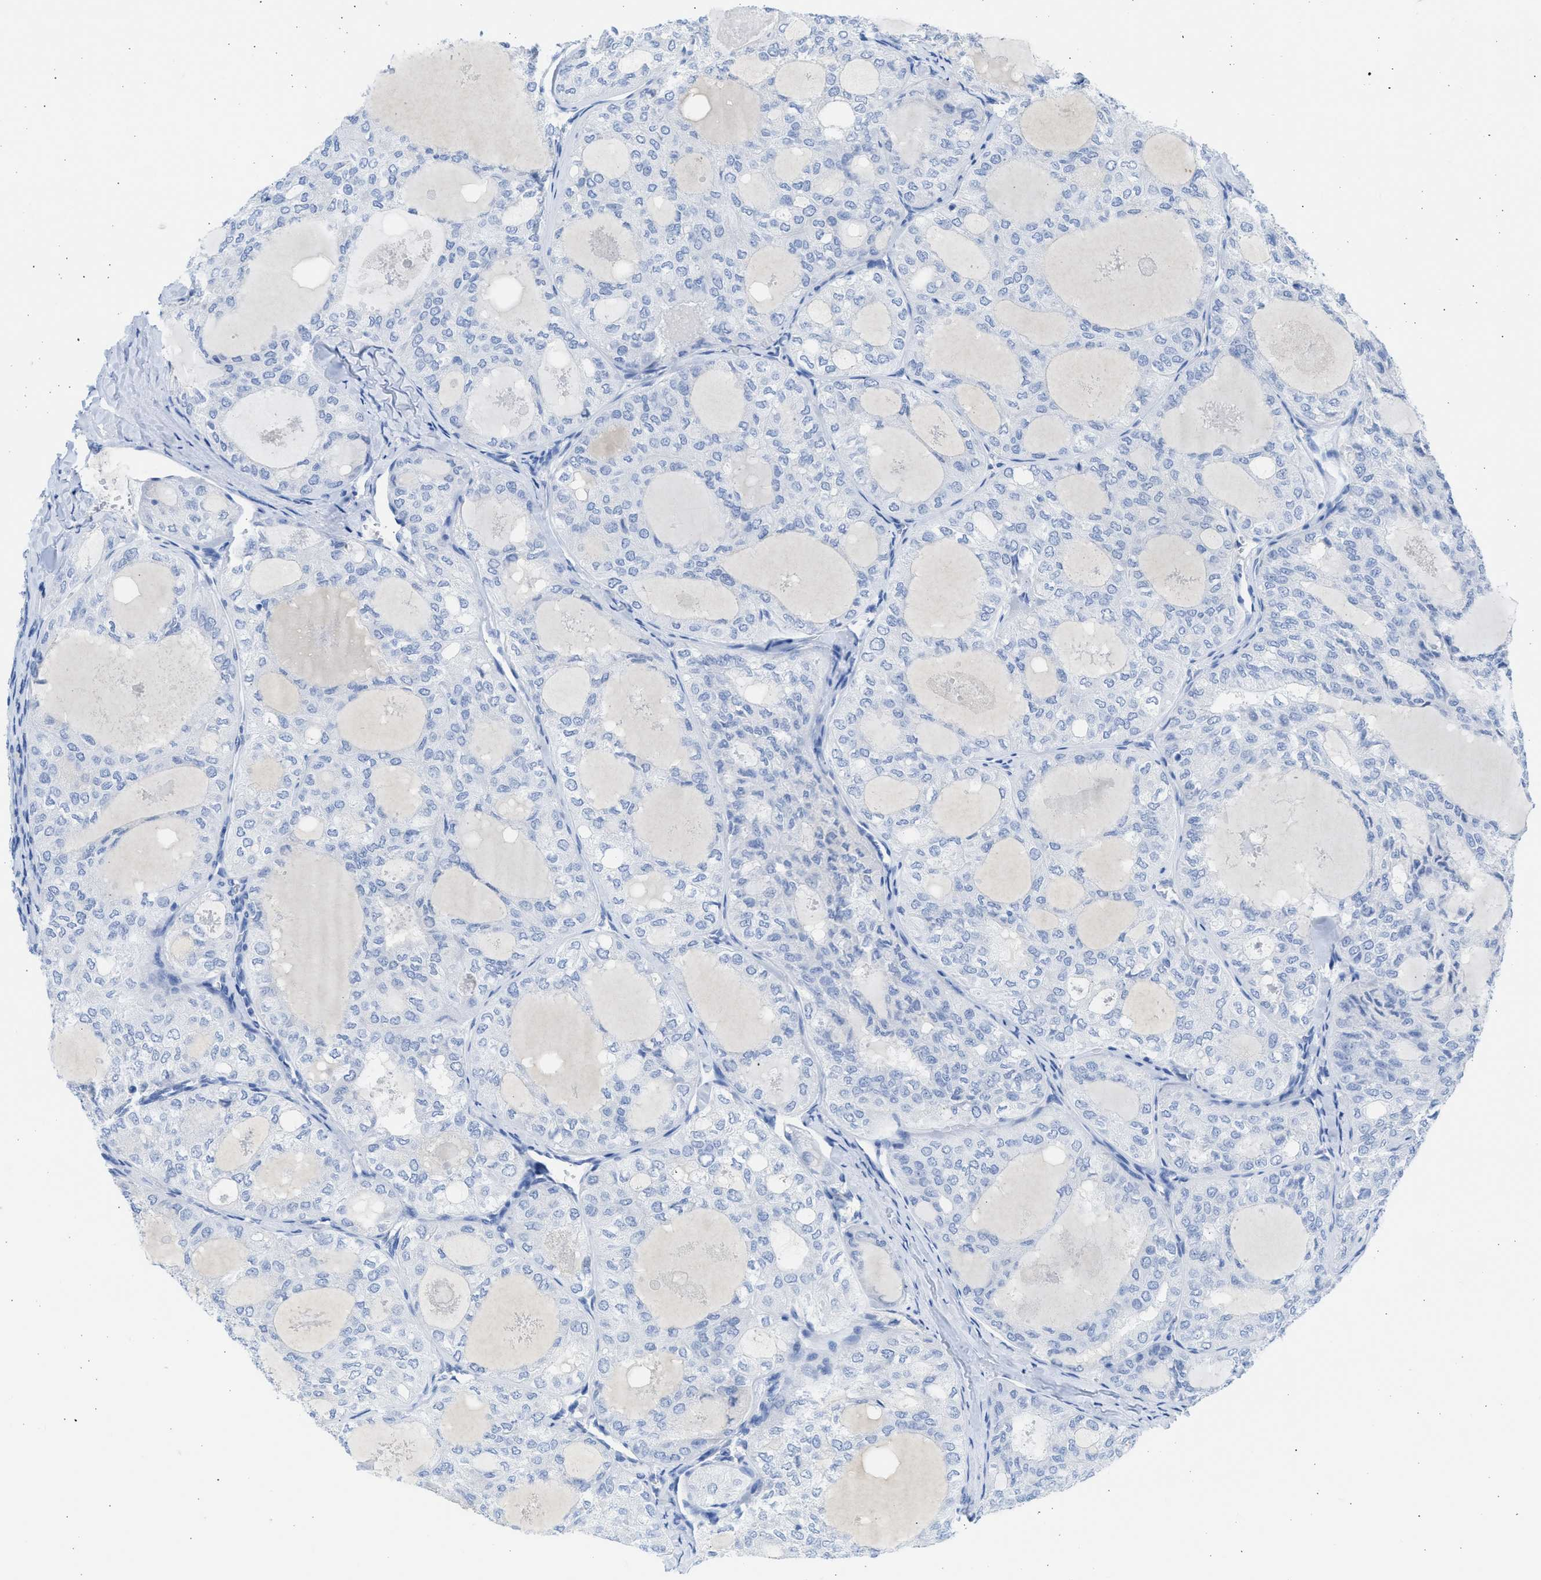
{"staining": {"intensity": "negative", "quantity": "none", "location": "none"}, "tissue": "thyroid cancer", "cell_type": "Tumor cells", "image_type": "cancer", "snomed": [{"axis": "morphology", "description": "Follicular adenoma carcinoma, NOS"}, {"axis": "topography", "description": "Thyroid gland"}], "caption": "A photomicrograph of human follicular adenoma carcinoma (thyroid) is negative for staining in tumor cells.", "gene": "SPATA3", "patient": {"sex": "male", "age": 75}}